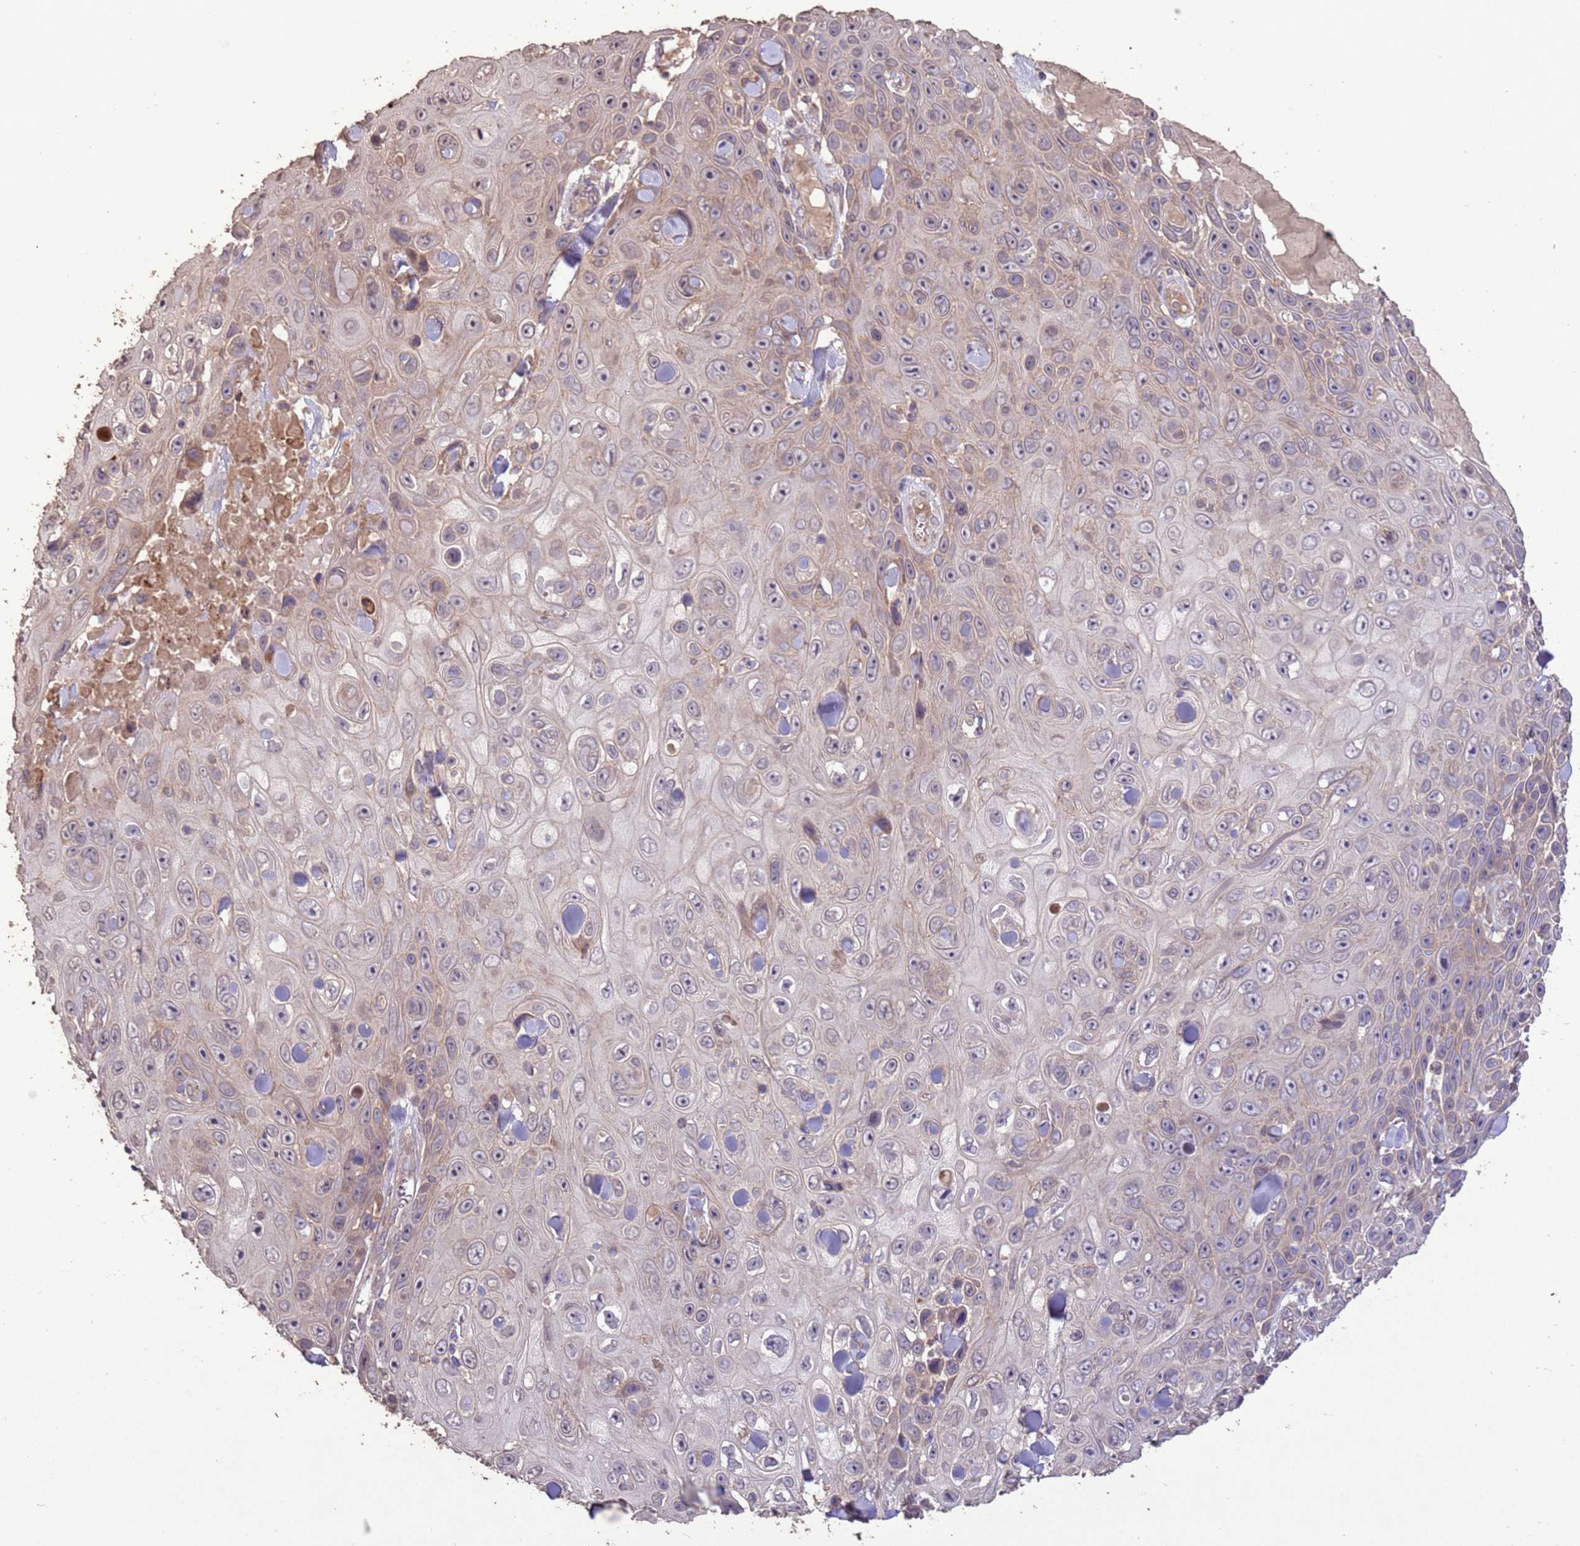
{"staining": {"intensity": "weak", "quantity": "25%-75%", "location": "cytoplasmic/membranous"}, "tissue": "skin cancer", "cell_type": "Tumor cells", "image_type": "cancer", "snomed": [{"axis": "morphology", "description": "Squamous cell carcinoma, NOS"}, {"axis": "topography", "description": "Skin"}], "caption": "A photomicrograph of human squamous cell carcinoma (skin) stained for a protein shows weak cytoplasmic/membranous brown staining in tumor cells.", "gene": "SLC9B2", "patient": {"sex": "male", "age": 82}}